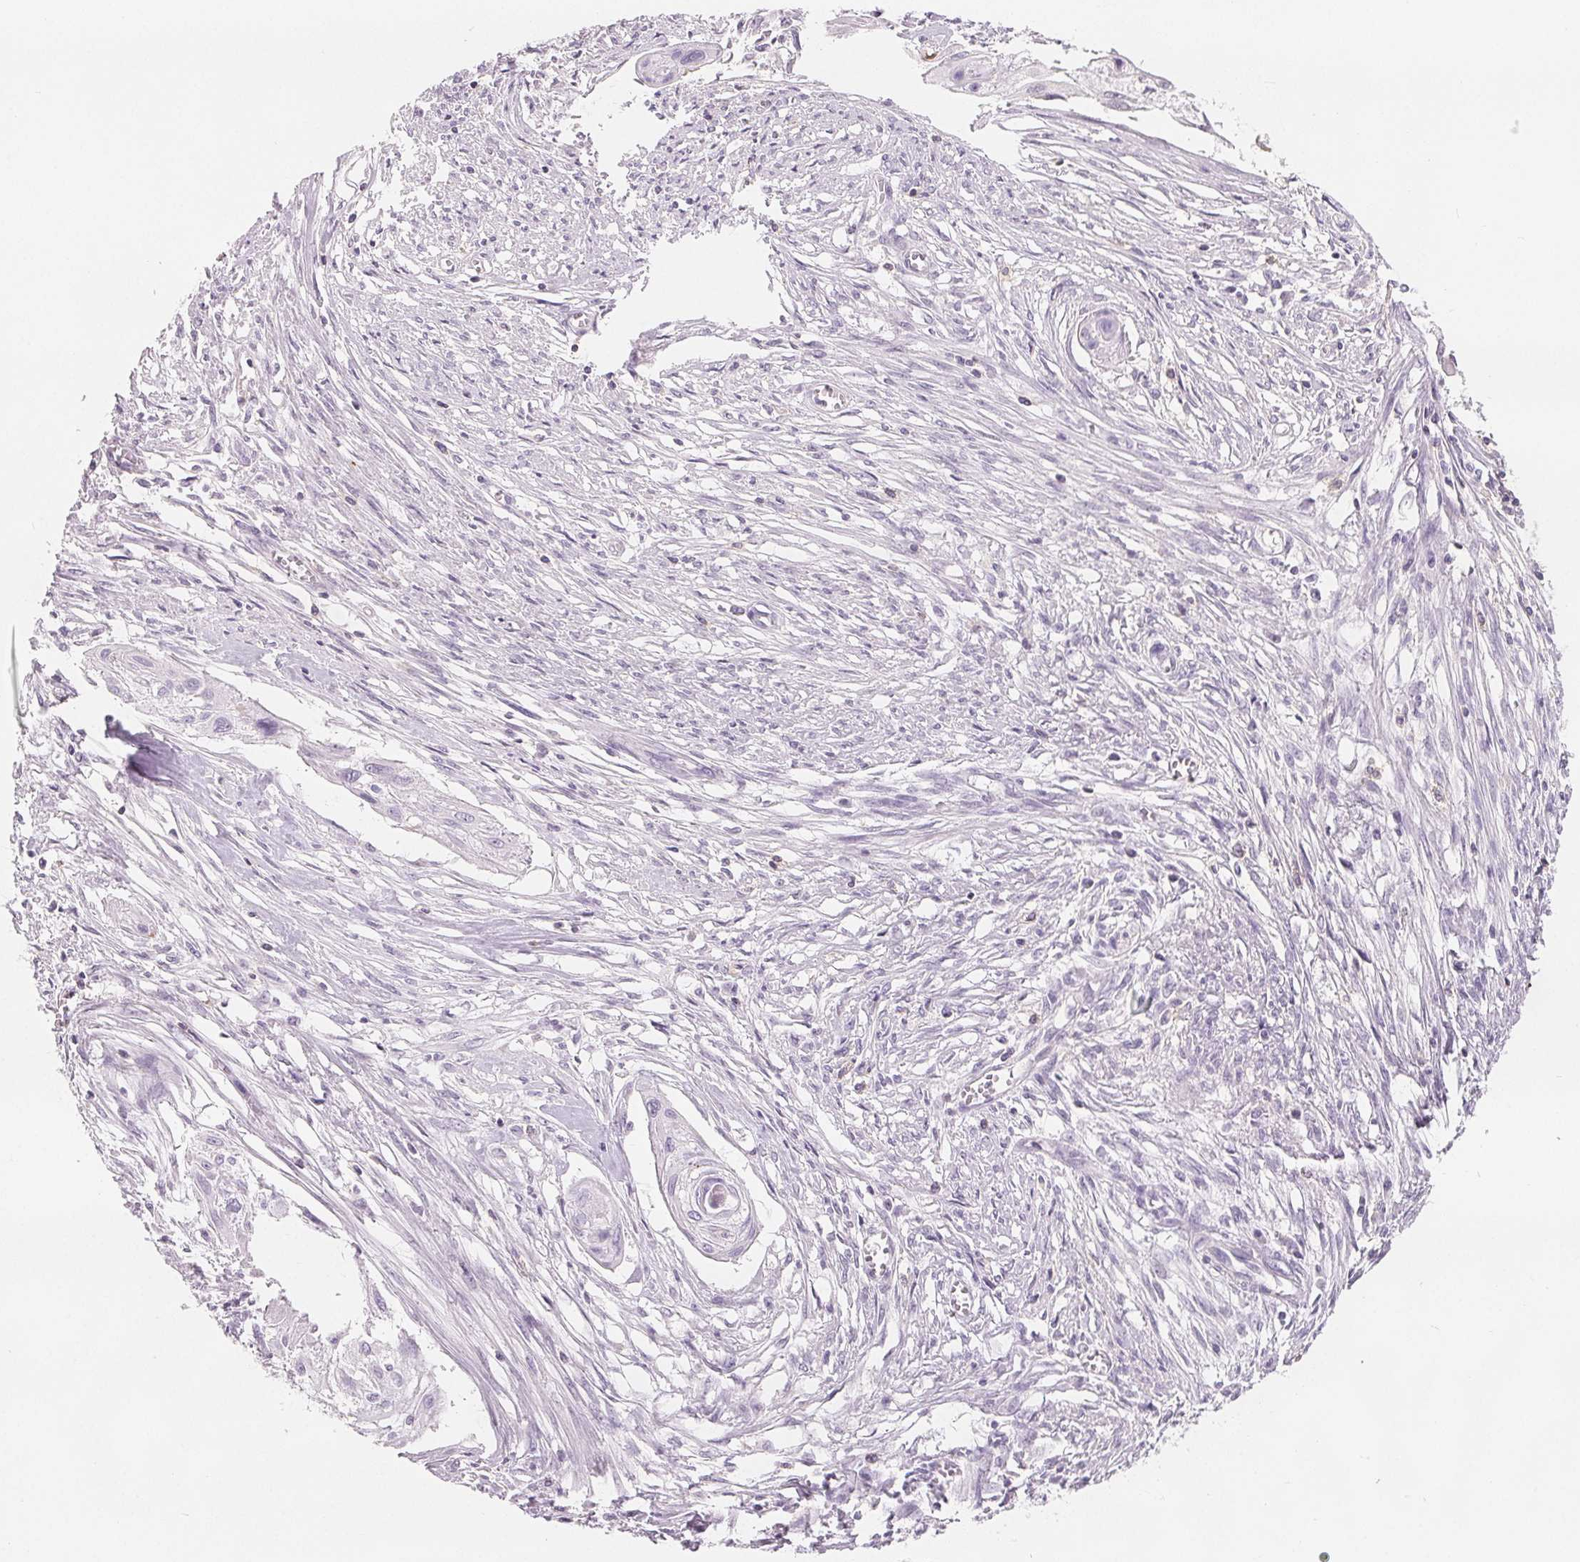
{"staining": {"intensity": "negative", "quantity": "none", "location": "none"}, "tissue": "cervical cancer", "cell_type": "Tumor cells", "image_type": "cancer", "snomed": [{"axis": "morphology", "description": "Squamous cell carcinoma, NOS"}, {"axis": "topography", "description": "Cervix"}], "caption": "Immunohistochemical staining of human cervical squamous cell carcinoma exhibits no significant staining in tumor cells. (Stains: DAB (3,3'-diaminobenzidine) IHC with hematoxylin counter stain, Microscopy: brightfield microscopy at high magnification).", "gene": "CD69", "patient": {"sex": "female", "age": 49}}